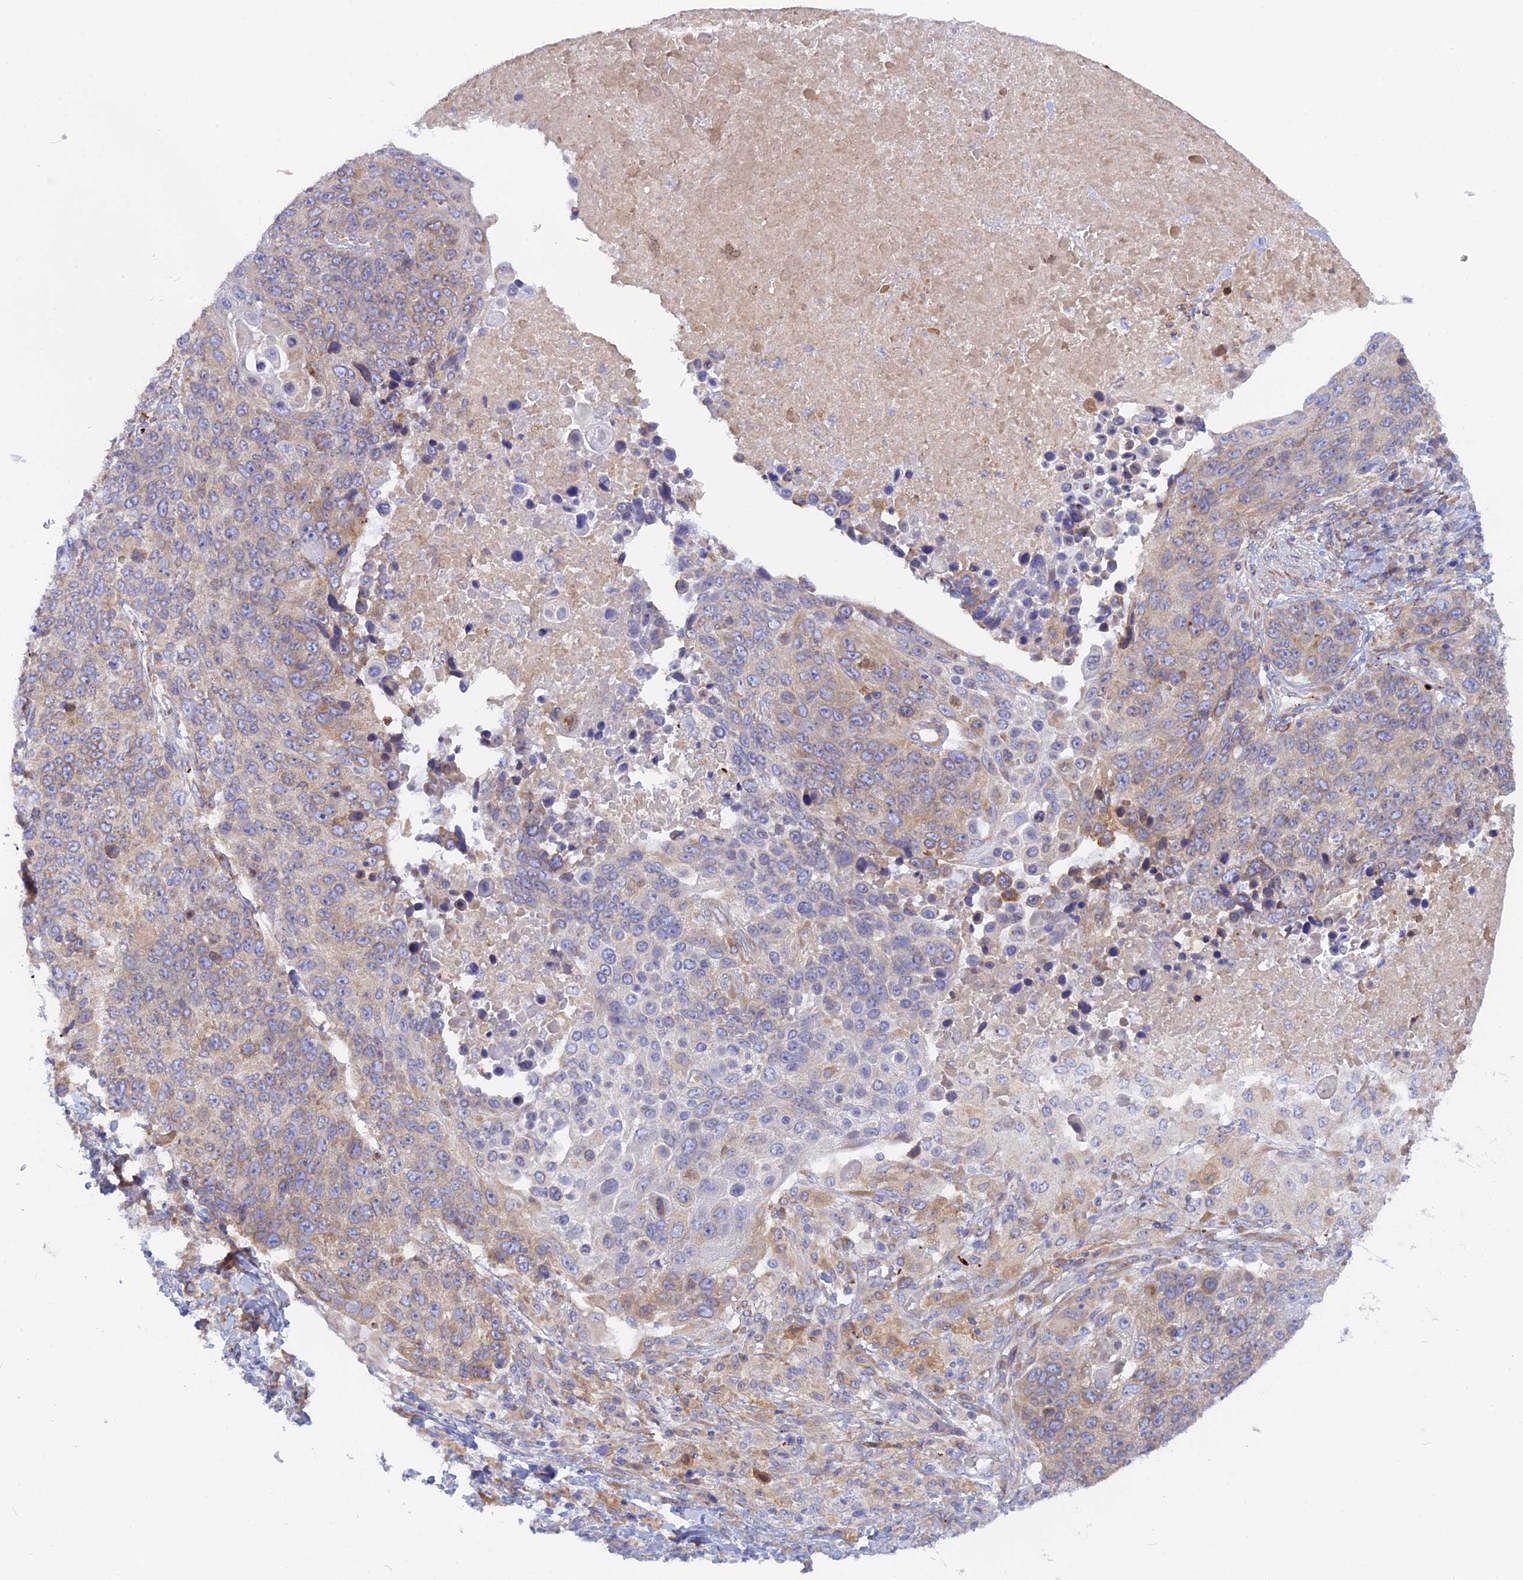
{"staining": {"intensity": "weak", "quantity": "25%-75%", "location": "cytoplasmic/membranous"}, "tissue": "lung cancer", "cell_type": "Tumor cells", "image_type": "cancer", "snomed": [{"axis": "morphology", "description": "Normal tissue, NOS"}, {"axis": "morphology", "description": "Squamous cell carcinoma, NOS"}, {"axis": "topography", "description": "Lymph node"}, {"axis": "topography", "description": "Lung"}], "caption": "Lung squamous cell carcinoma stained with a brown dye demonstrates weak cytoplasmic/membranous positive expression in about 25%-75% of tumor cells.", "gene": "TLCD1", "patient": {"sex": "male", "age": 66}}